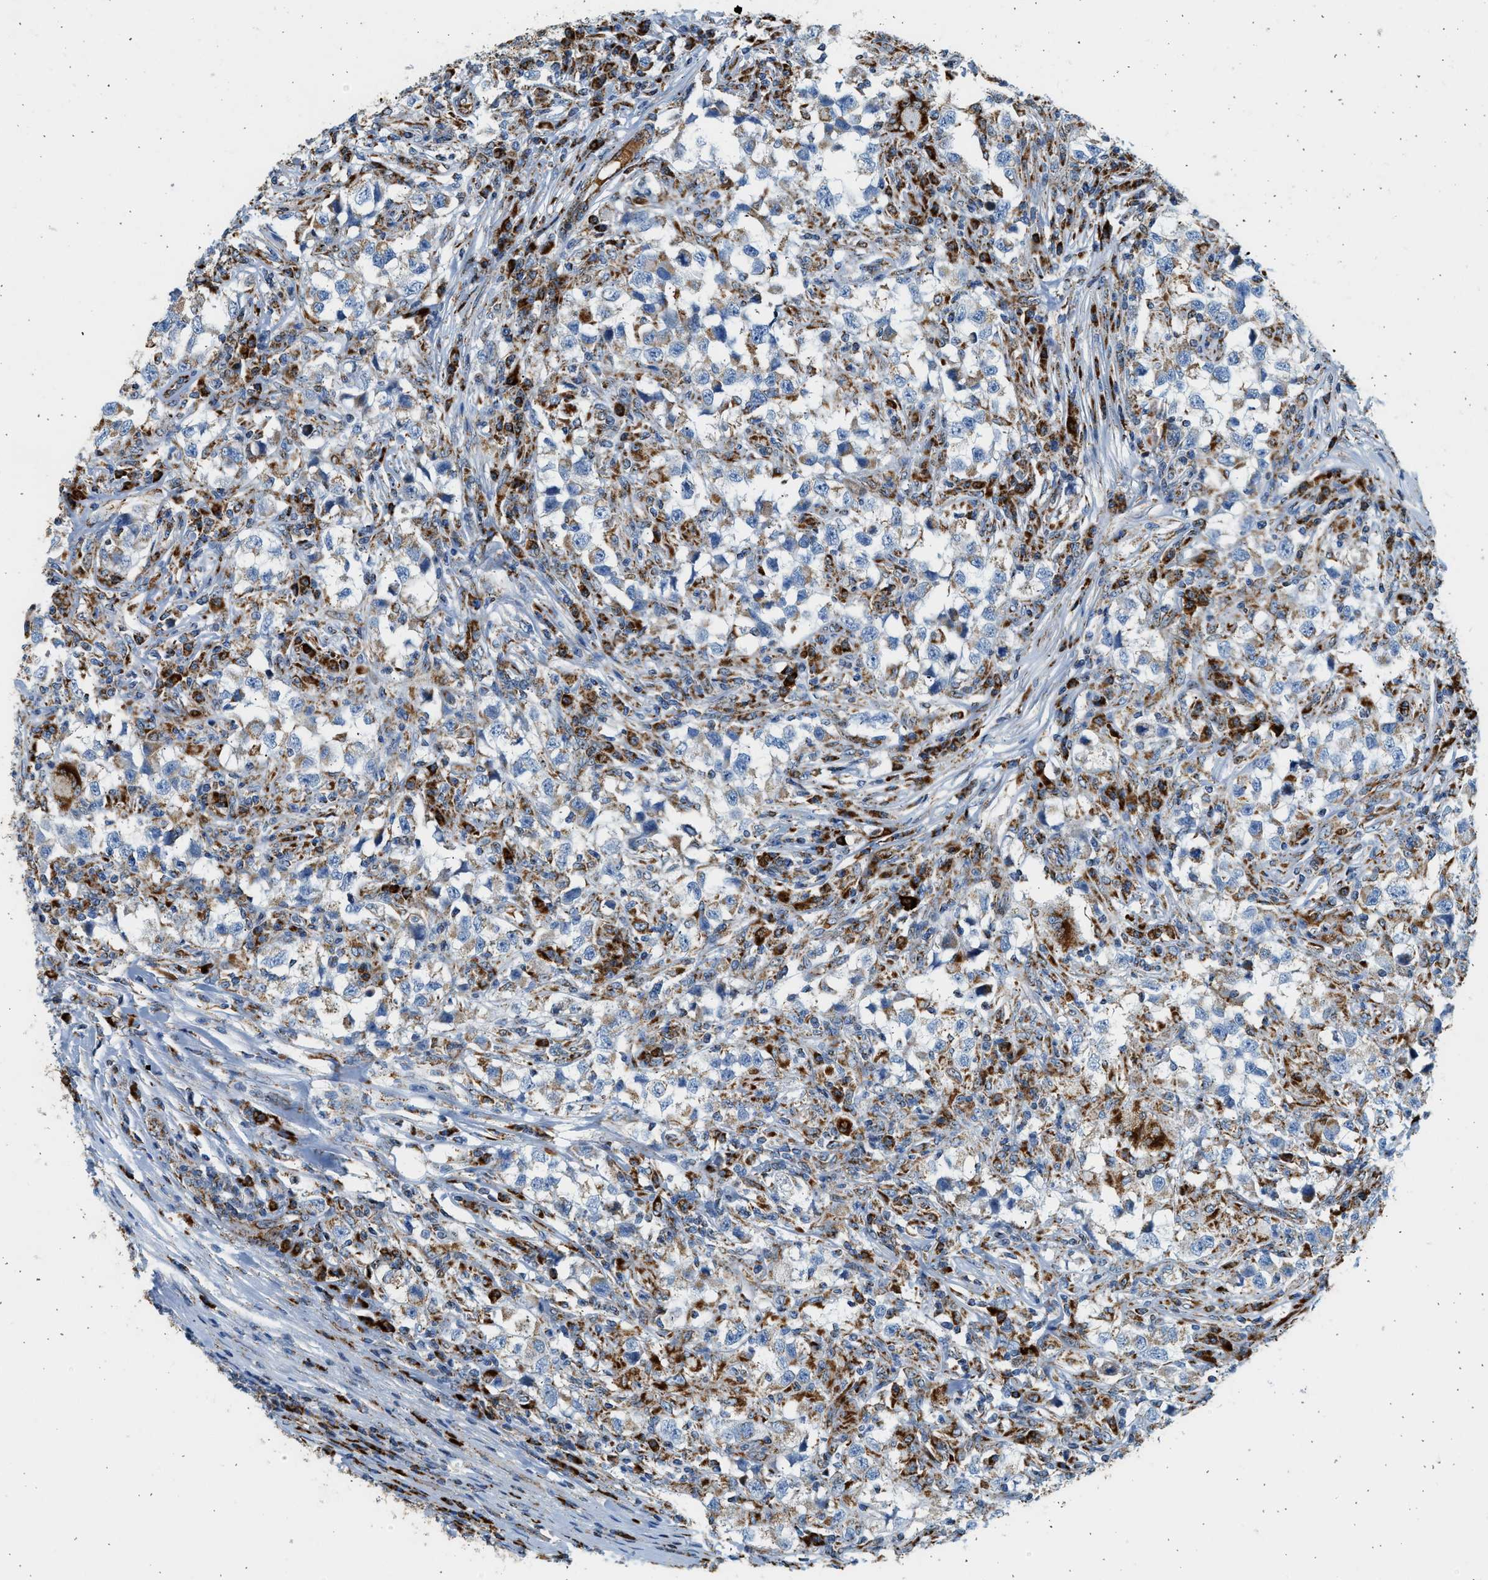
{"staining": {"intensity": "moderate", "quantity": "25%-75%", "location": "cytoplasmic/membranous"}, "tissue": "testis cancer", "cell_type": "Tumor cells", "image_type": "cancer", "snomed": [{"axis": "morphology", "description": "Carcinoma, Embryonal, NOS"}, {"axis": "topography", "description": "Testis"}], "caption": "The image exhibits staining of testis cancer, revealing moderate cytoplasmic/membranous protein expression (brown color) within tumor cells.", "gene": "KCNMB3", "patient": {"sex": "male", "age": 21}}